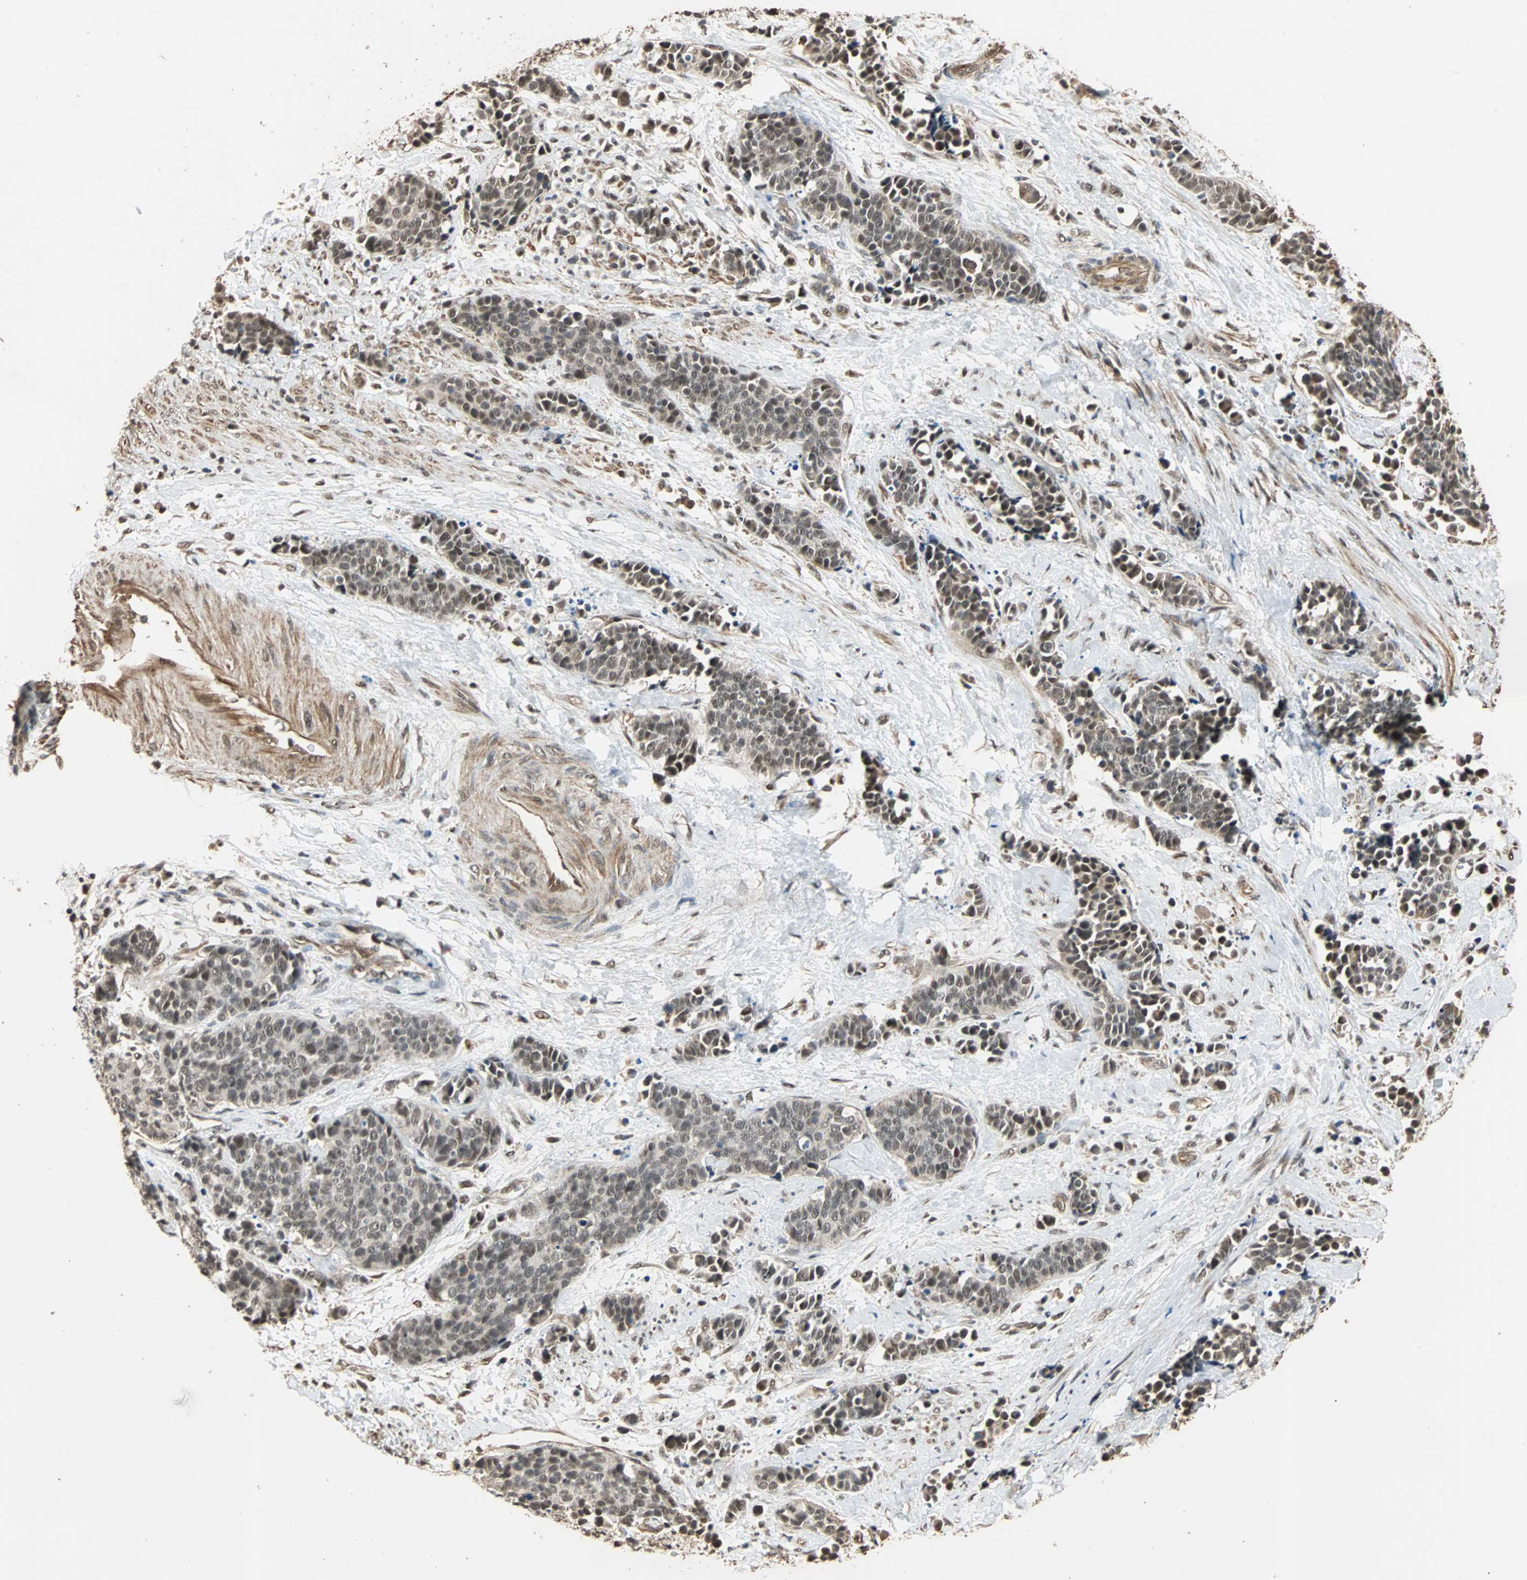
{"staining": {"intensity": "moderate", "quantity": ">75%", "location": "cytoplasmic/membranous,nuclear"}, "tissue": "cervical cancer", "cell_type": "Tumor cells", "image_type": "cancer", "snomed": [{"axis": "morphology", "description": "Squamous cell carcinoma, NOS"}, {"axis": "topography", "description": "Cervix"}], "caption": "This image demonstrates immunohistochemistry staining of cervical squamous cell carcinoma, with medium moderate cytoplasmic/membranous and nuclear staining in about >75% of tumor cells.", "gene": "CDC5L", "patient": {"sex": "female", "age": 35}}